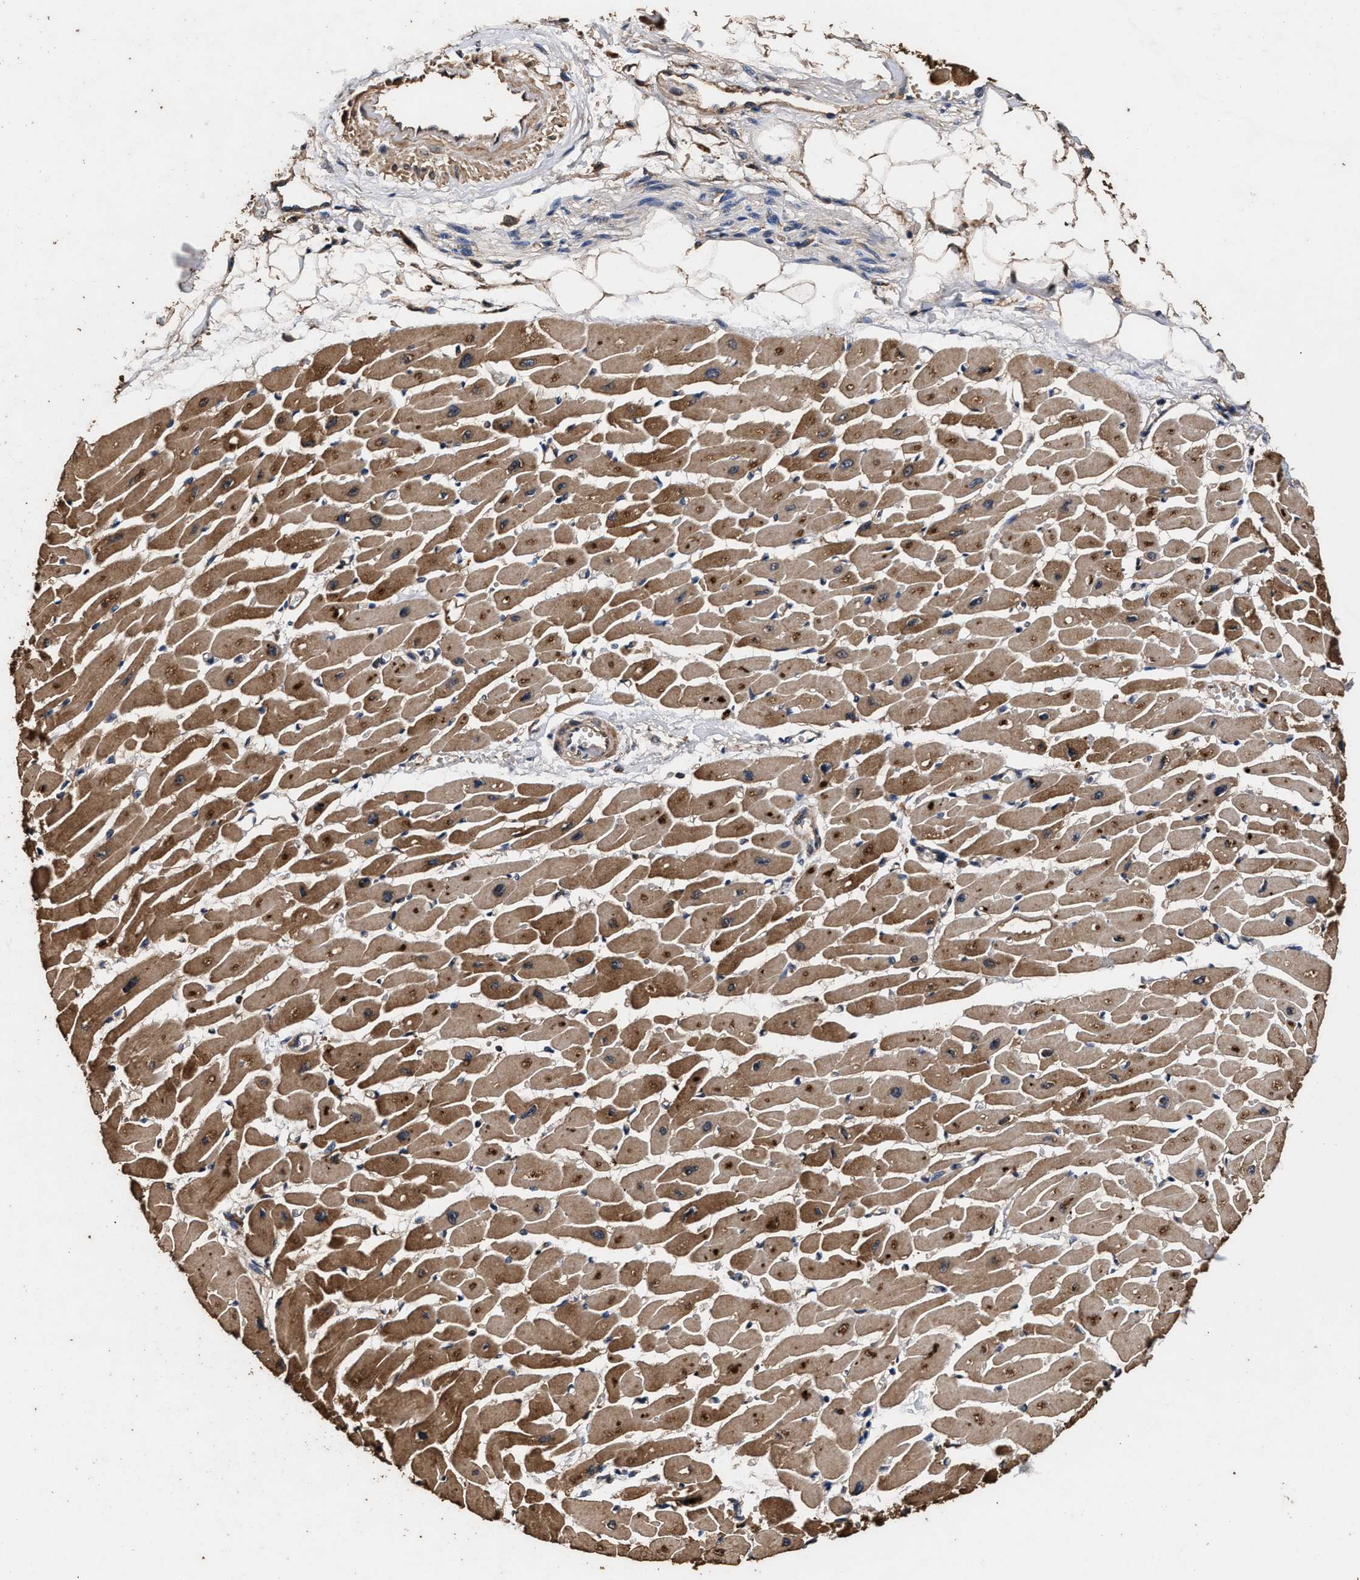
{"staining": {"intensity": "strong", "quantity": ">75%", "location": "cytoplasmic/membranous"}, "tissue": "heart muscle", "cell_type": "Cardiomyocytes", "image_type": "normal", "snomed": [{"axis": "morphology", "description": "Normal tissue, NOS"}, {"axis": "topography", "description": "Heart"}], "caption": "Immunohistochemical staining of benign heart muscle displays high levels of strong cytoplasmic/membranous positivity in approximately >75% of cardiomyocytes.", "gene": "ENSG00000286112", "patient": {"sex": "female", "age": 54}}